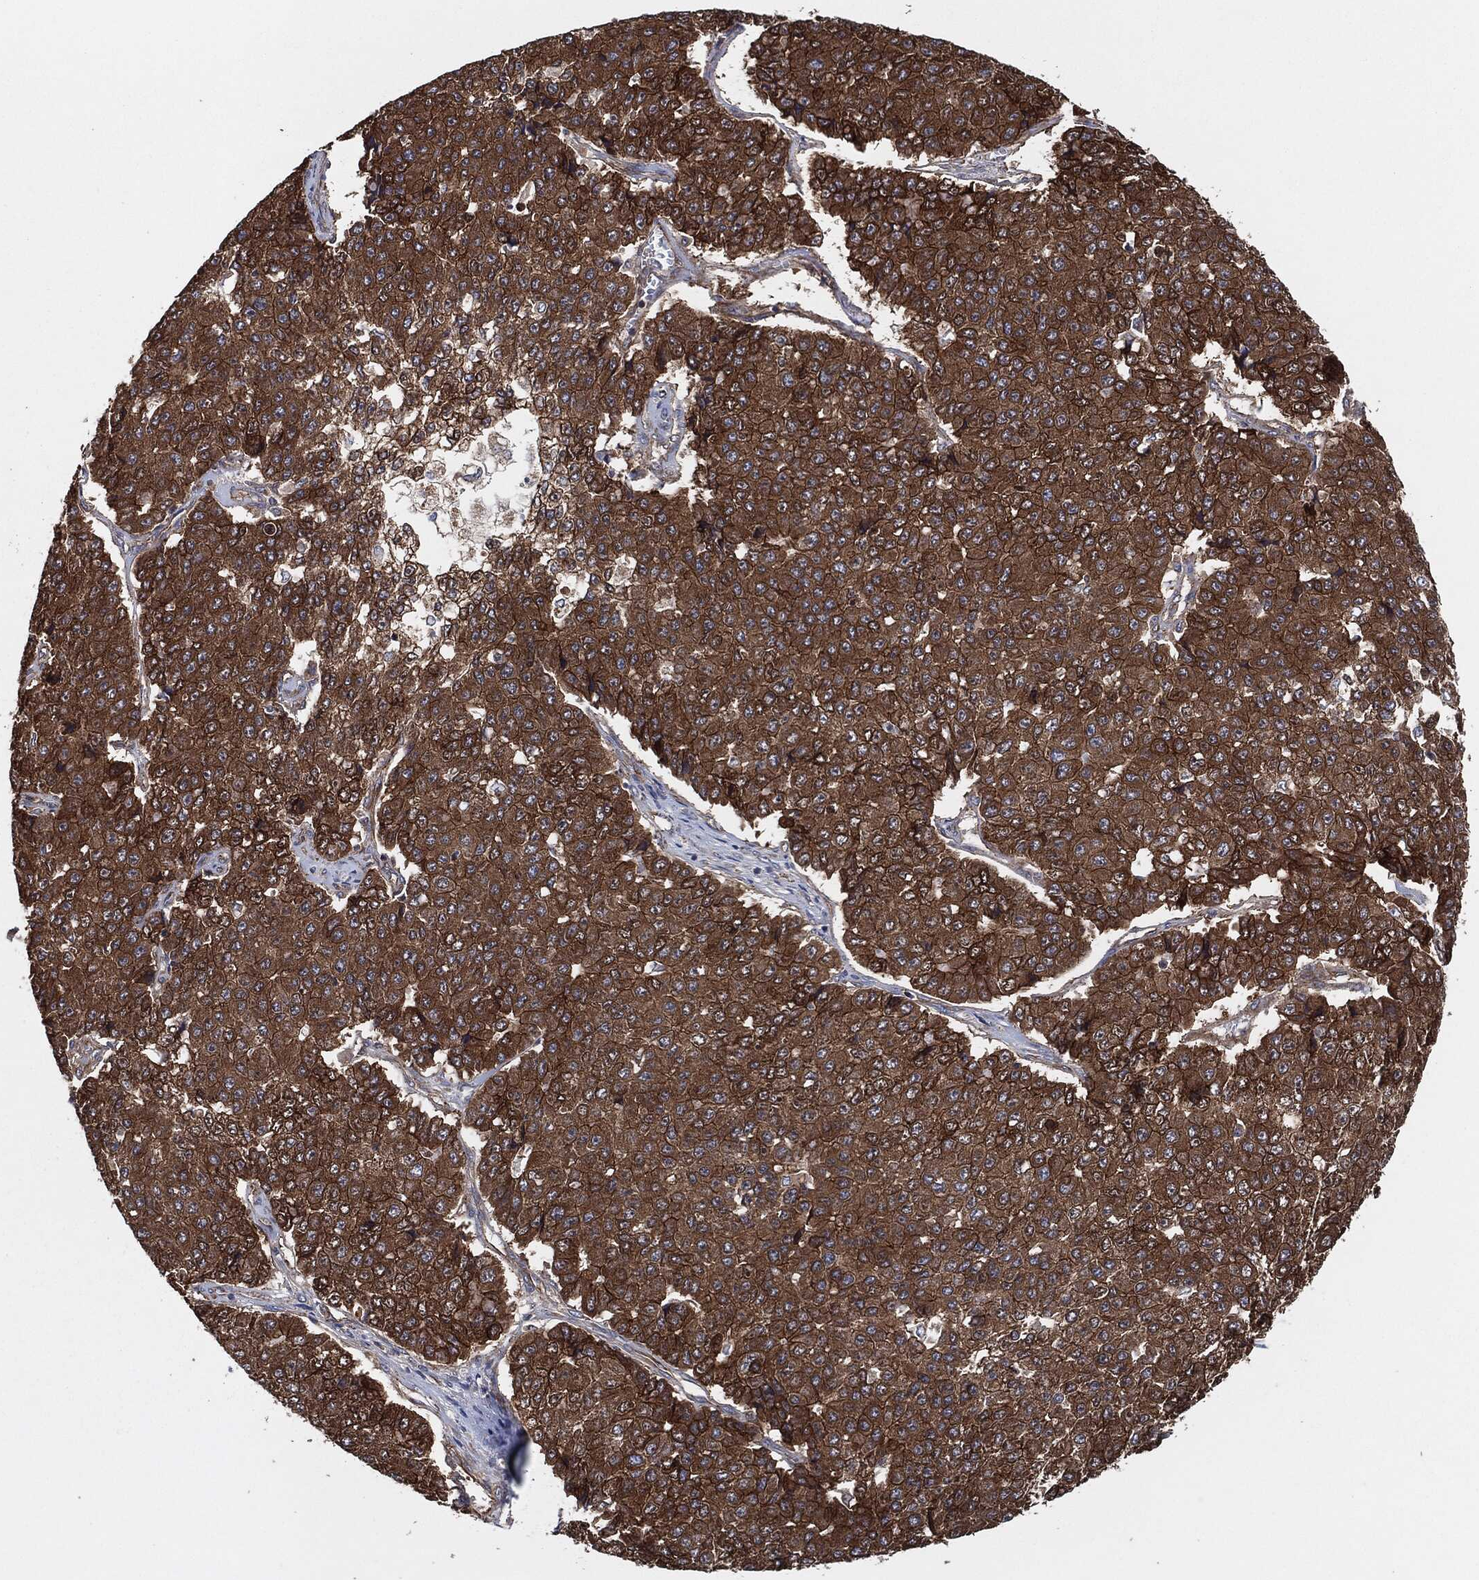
{"staining": {"intensity": "strong", "quantity": ">75%", "location": "cytoplasmic/membranous"}, "tissue": "pancreatic cancer", "cell_type": "Tumor cells", "image_type": "cancer", "snomed": [{"axis": "morphology", "description": "Normal tissue, NOS"}, {"axis": "morphology", "description": "Adenocarcinoma, NOS"}, {"axis": "topography", "description": "Pancreas"}, {"axis": "topography", "description": "Duodenum"}], "caption": "IHC of pancreatic cancer exhibits high levels of strong cytoplasmic/membranous expression in approximately >75% of tumor cells.", "gene": "CTNNA1", "patient": {"sex": "male", "age": 50}}